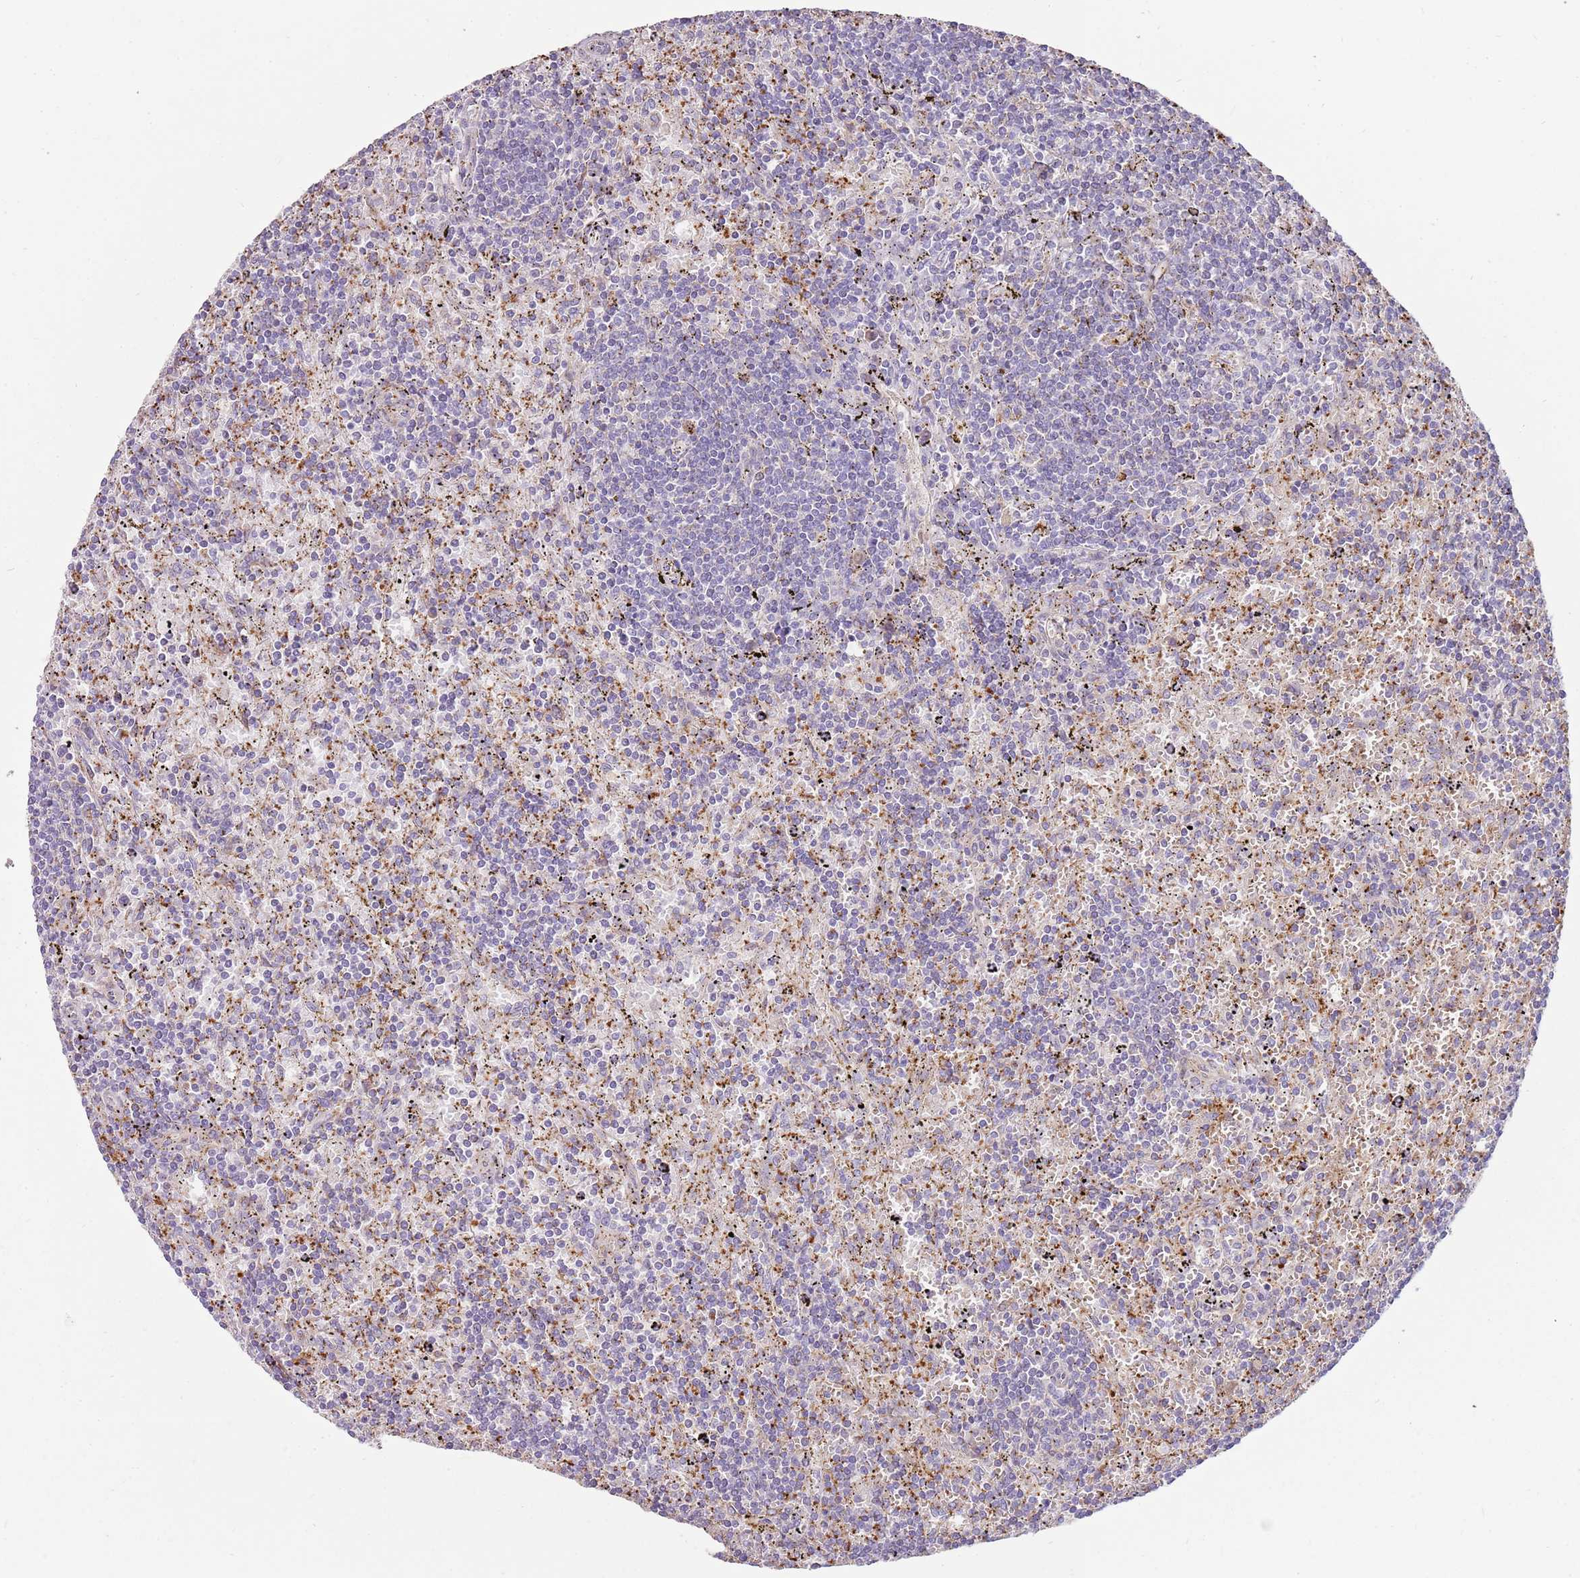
{"staining": {"intensity": "negative", "quantity": "none", "location": "none"}, "tissue": "lymphoma", "cell_type": "Tumor cells", "image_type": "cancer", "snomed": [{"axis": "morphology", "description": "Malignant lymphoma, non-Hodgkin's type, Low grade"}, {"axis": "topography", "description": "Spleen"}], "caption": "Tumor cells show no significant expression in lymphoma.", "gene": "EMC1", "patient": {"sex": "male", "age": 76}}